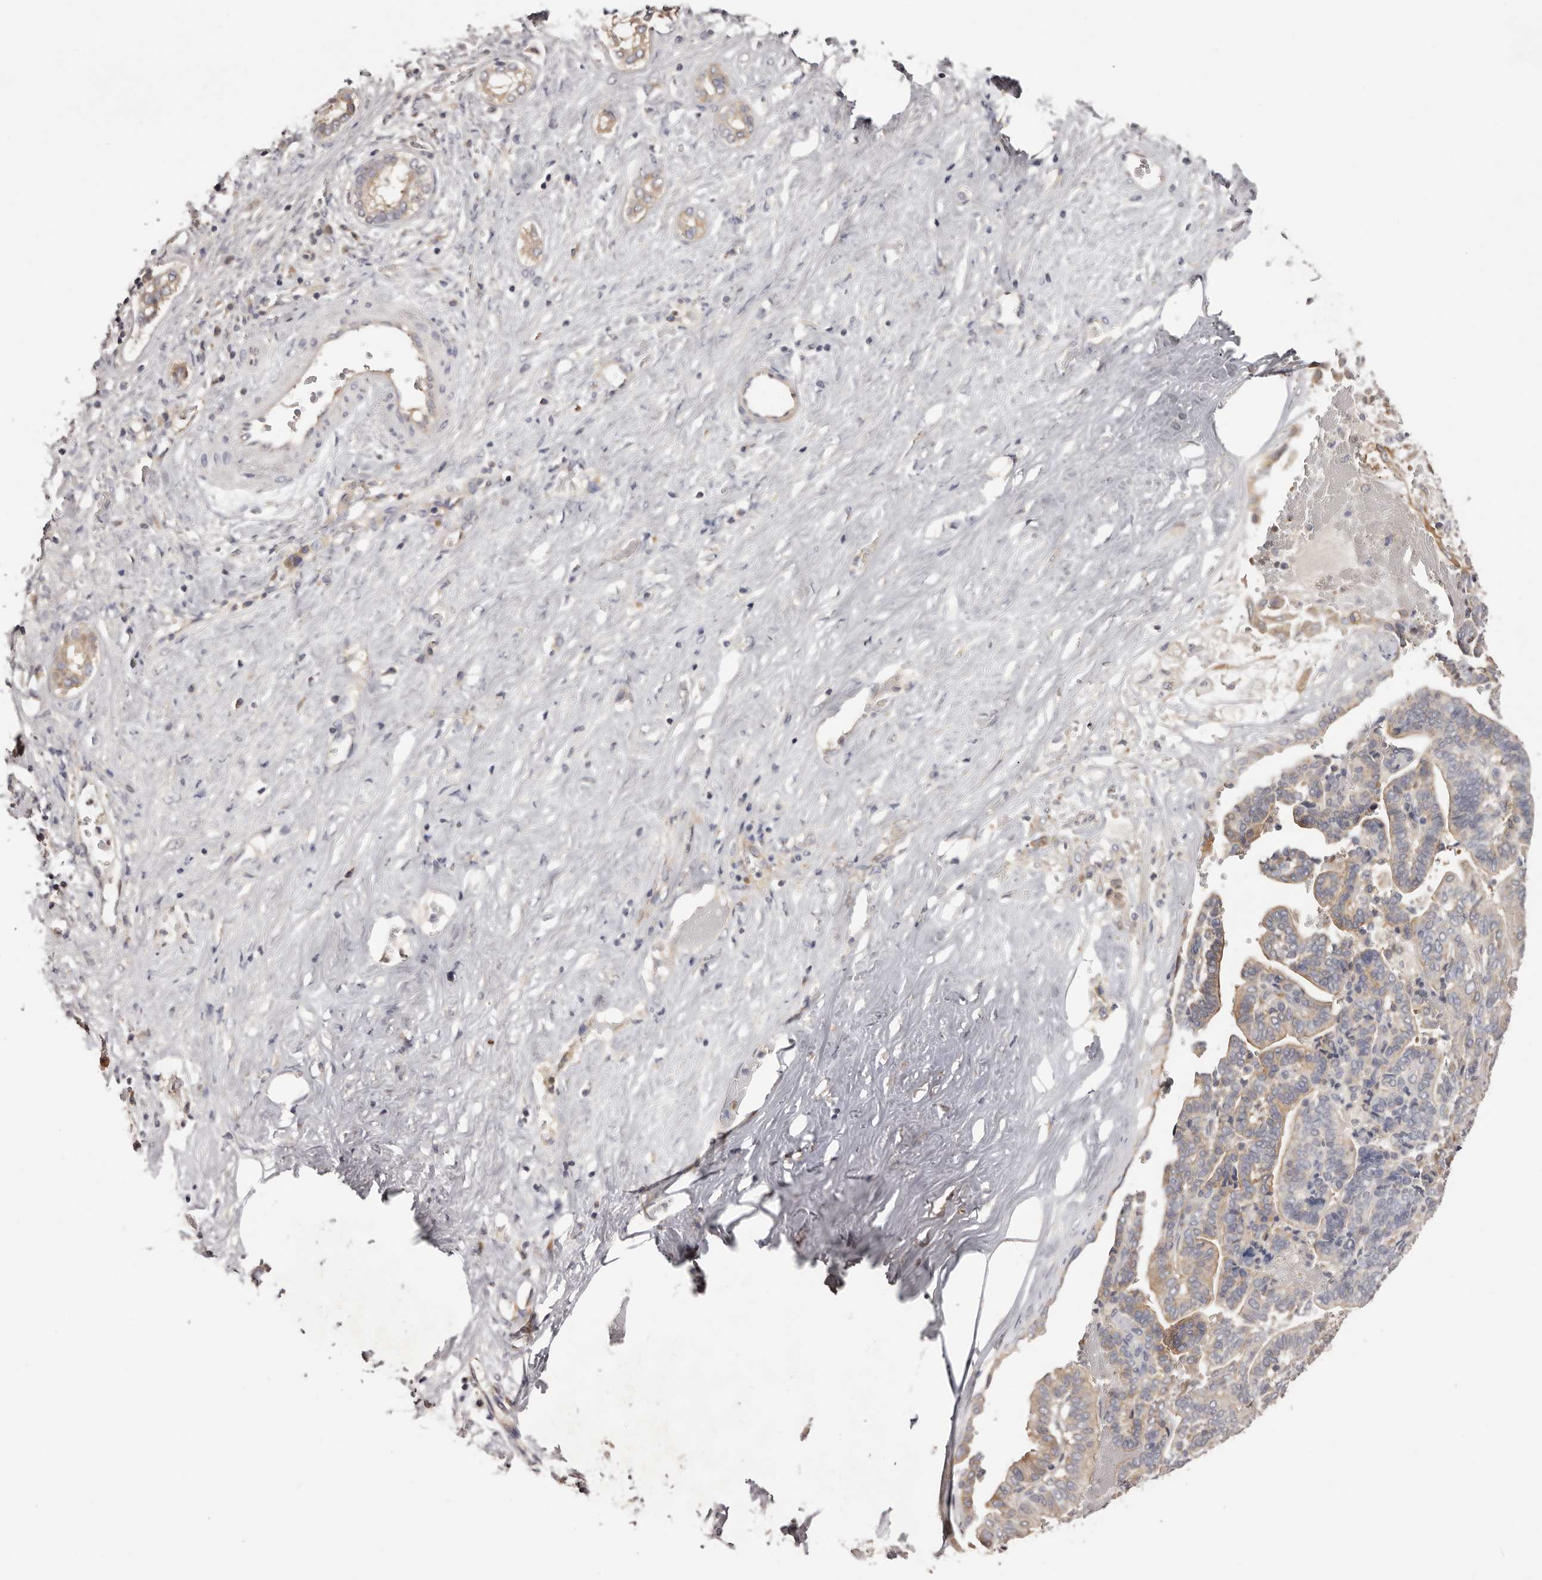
{"staining": {"intensity": "moderate", "quantity": ">75%", "location": "cytoplasmic/membranous"}, "tissue": "liver cancer", "cell_type": "Tumor cells", "image_type": "cancer", "snomed": [{"axis": "morphology", "description": "Cholangiocarcinoma"}, {"axis": "topography", "description": "Liver"}], "caption": "Liver cancer tissue reveals moderate cytoplasmic/membranous expression in approximately >75% of tumor cells, visualized by immunohistochemistry. (Stains: DAB (3,3'-diaminobenzidine) in brown, nuclei in blue, Microscopy: brightfield microscopy at high magnification).", "gene": "LTV1", "patient": {"sex": "female", "age": 75}}